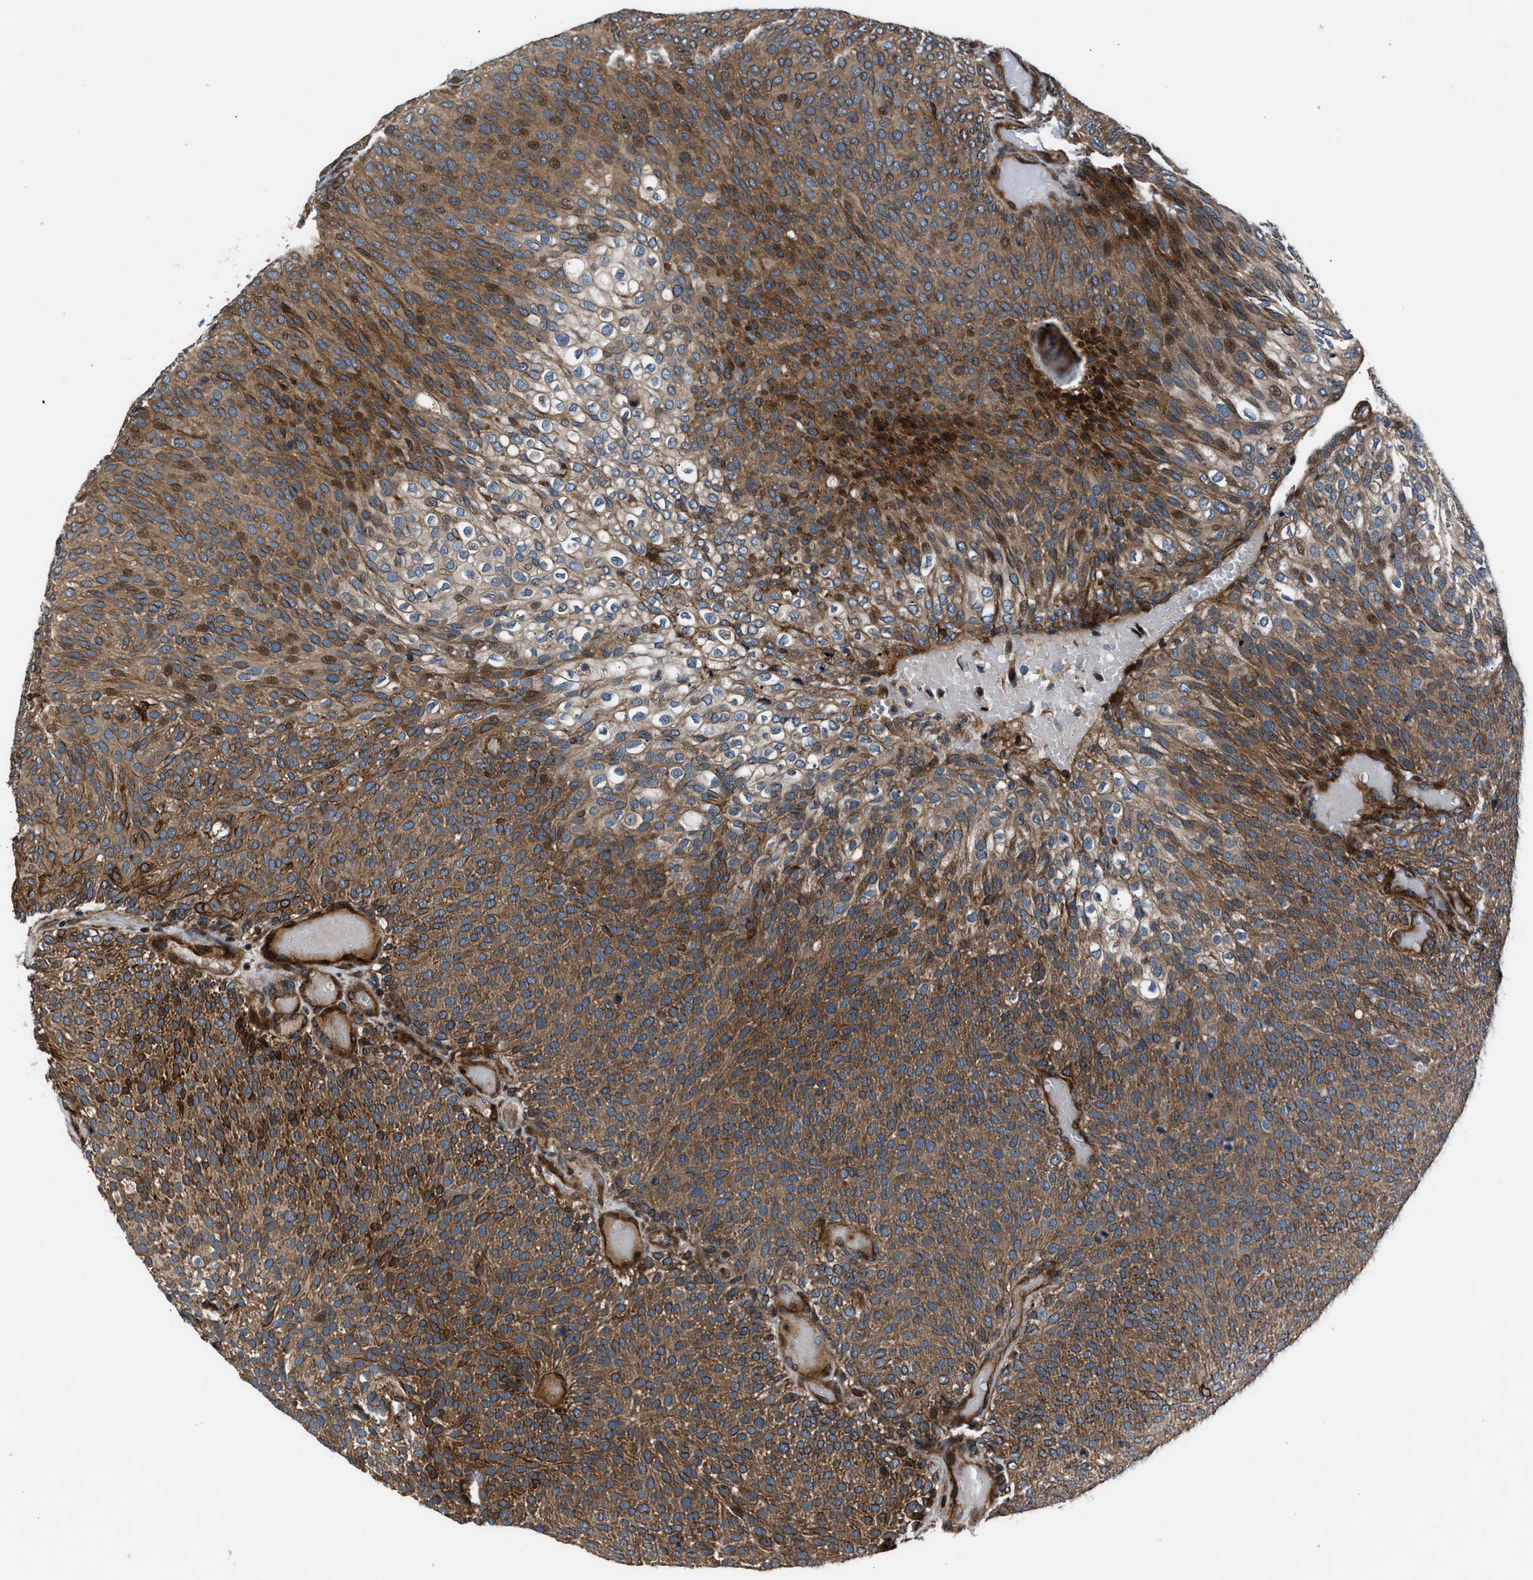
{"staining": {"intensity": "strong", "quantity": ">75%", "location": "cytoplasmic/membranous,nuclear"}, "tissue": "urothelial cancer", "cell_type": "Tumor cells", "image_type": "cancer", "snomed": [{"axis": "morphology", "description": "Urothelial carcinoma, Low grade"}, {"axis": "topography", "description": "Urinary bladder"}], "caption": "Protein expression analysis of urothelial cancer displays strong cytoplasmic/membranous and nuclear positivity in about >75% of tumor cells.", "gene": "DYNC2I1", "patient": {"sex": "male", "age": 78}}